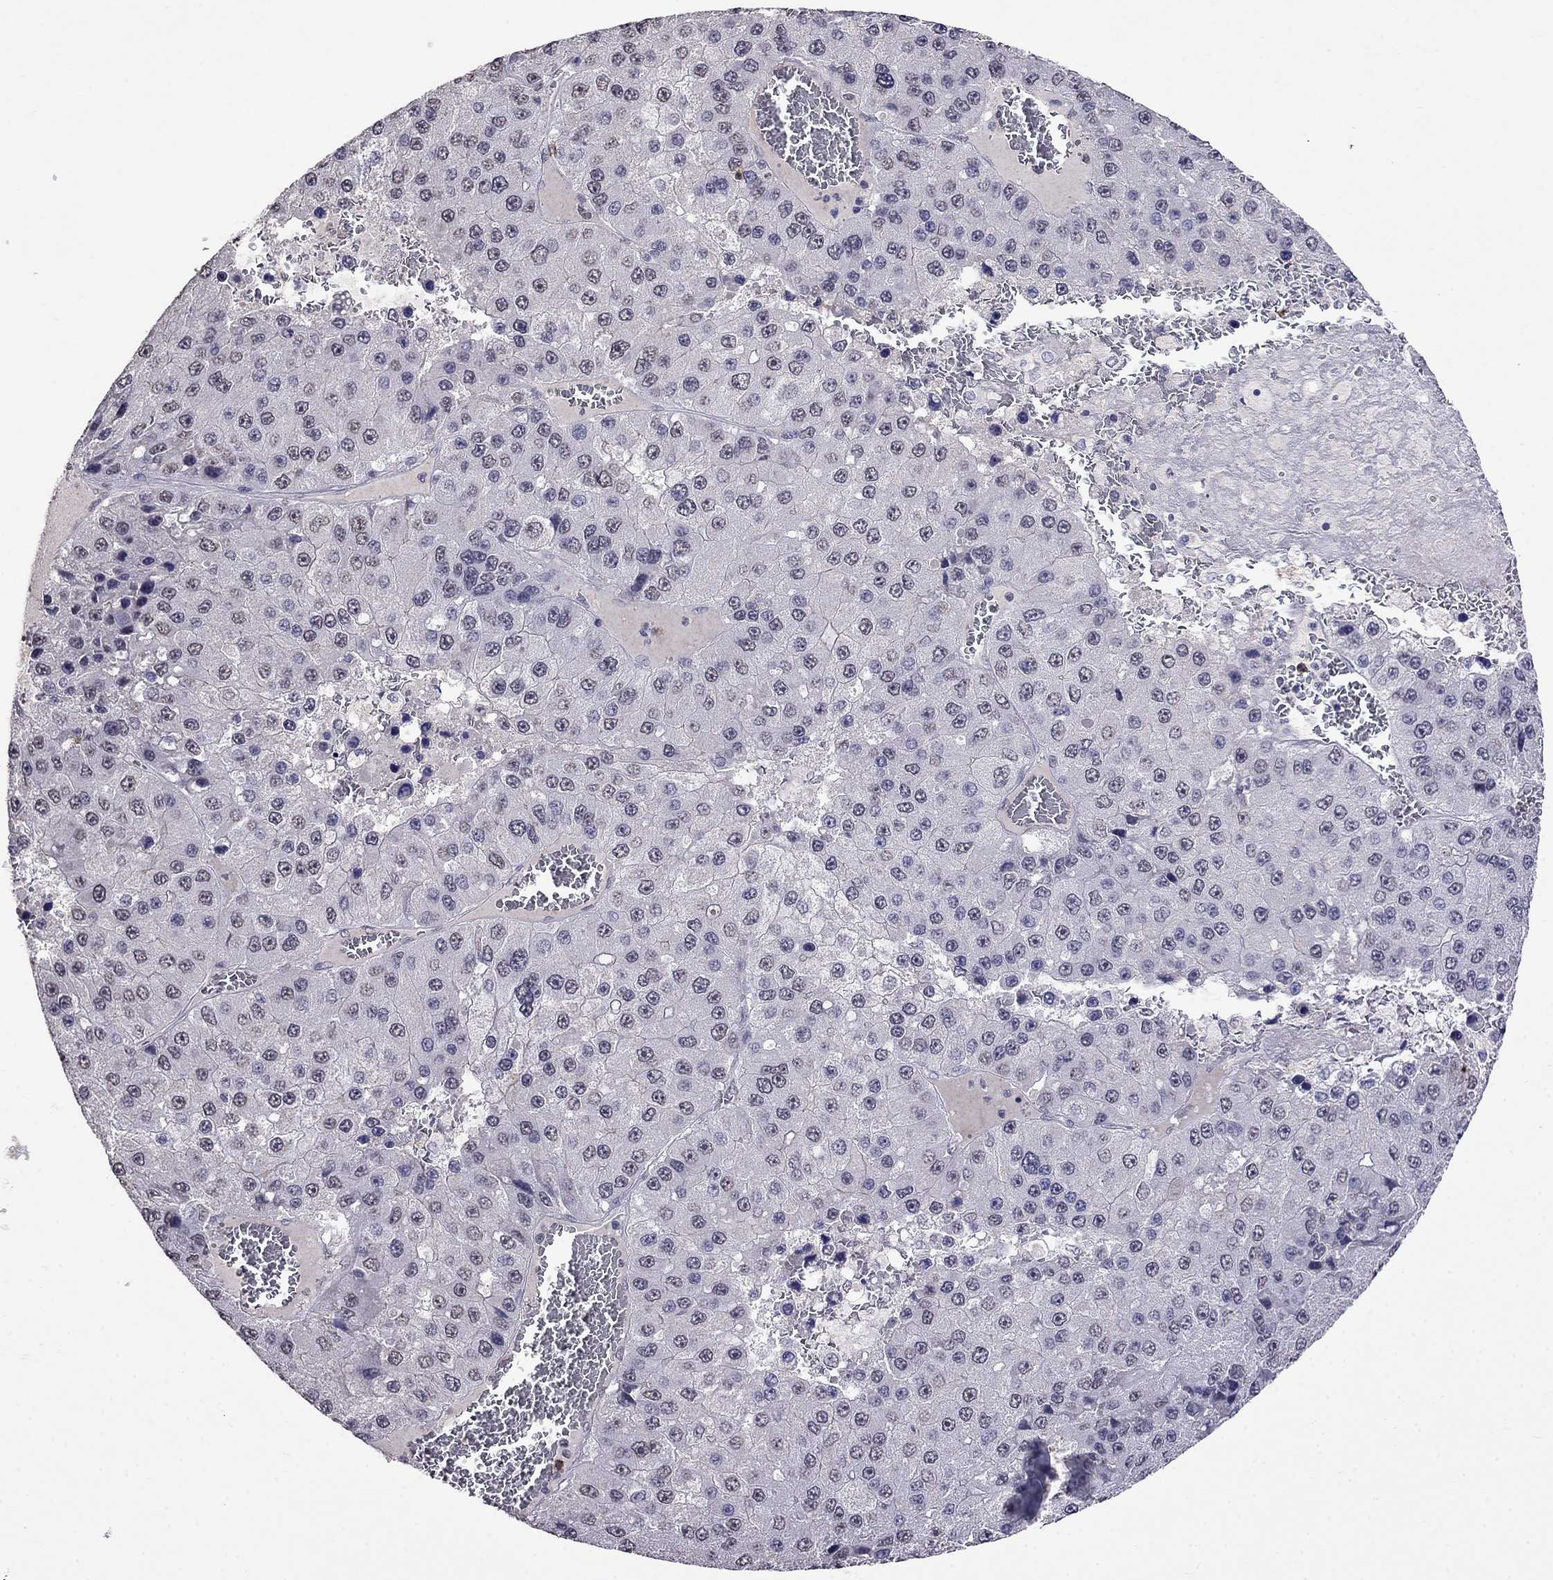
{"staining": {"intensity": "negative", "quantity": "none", "location": "none"}, "tissue": "liver cancer", "cell_type": "Tumor cells", "image_type": "cancer", "snomed": [{"axis": "morphology", "description": "Carcinoma, Hepatocellular, NOS"}, {"axis": "topography", "description": "Liver"}], "caption": "There is no significant positivity in tumor cells of liver cancer (hepatocellular carcinoma). (DAB immunohistochemistry (IHC), high magnification).", "gene": "CD8B", "patient": {"sex": "female", "age": 73}}